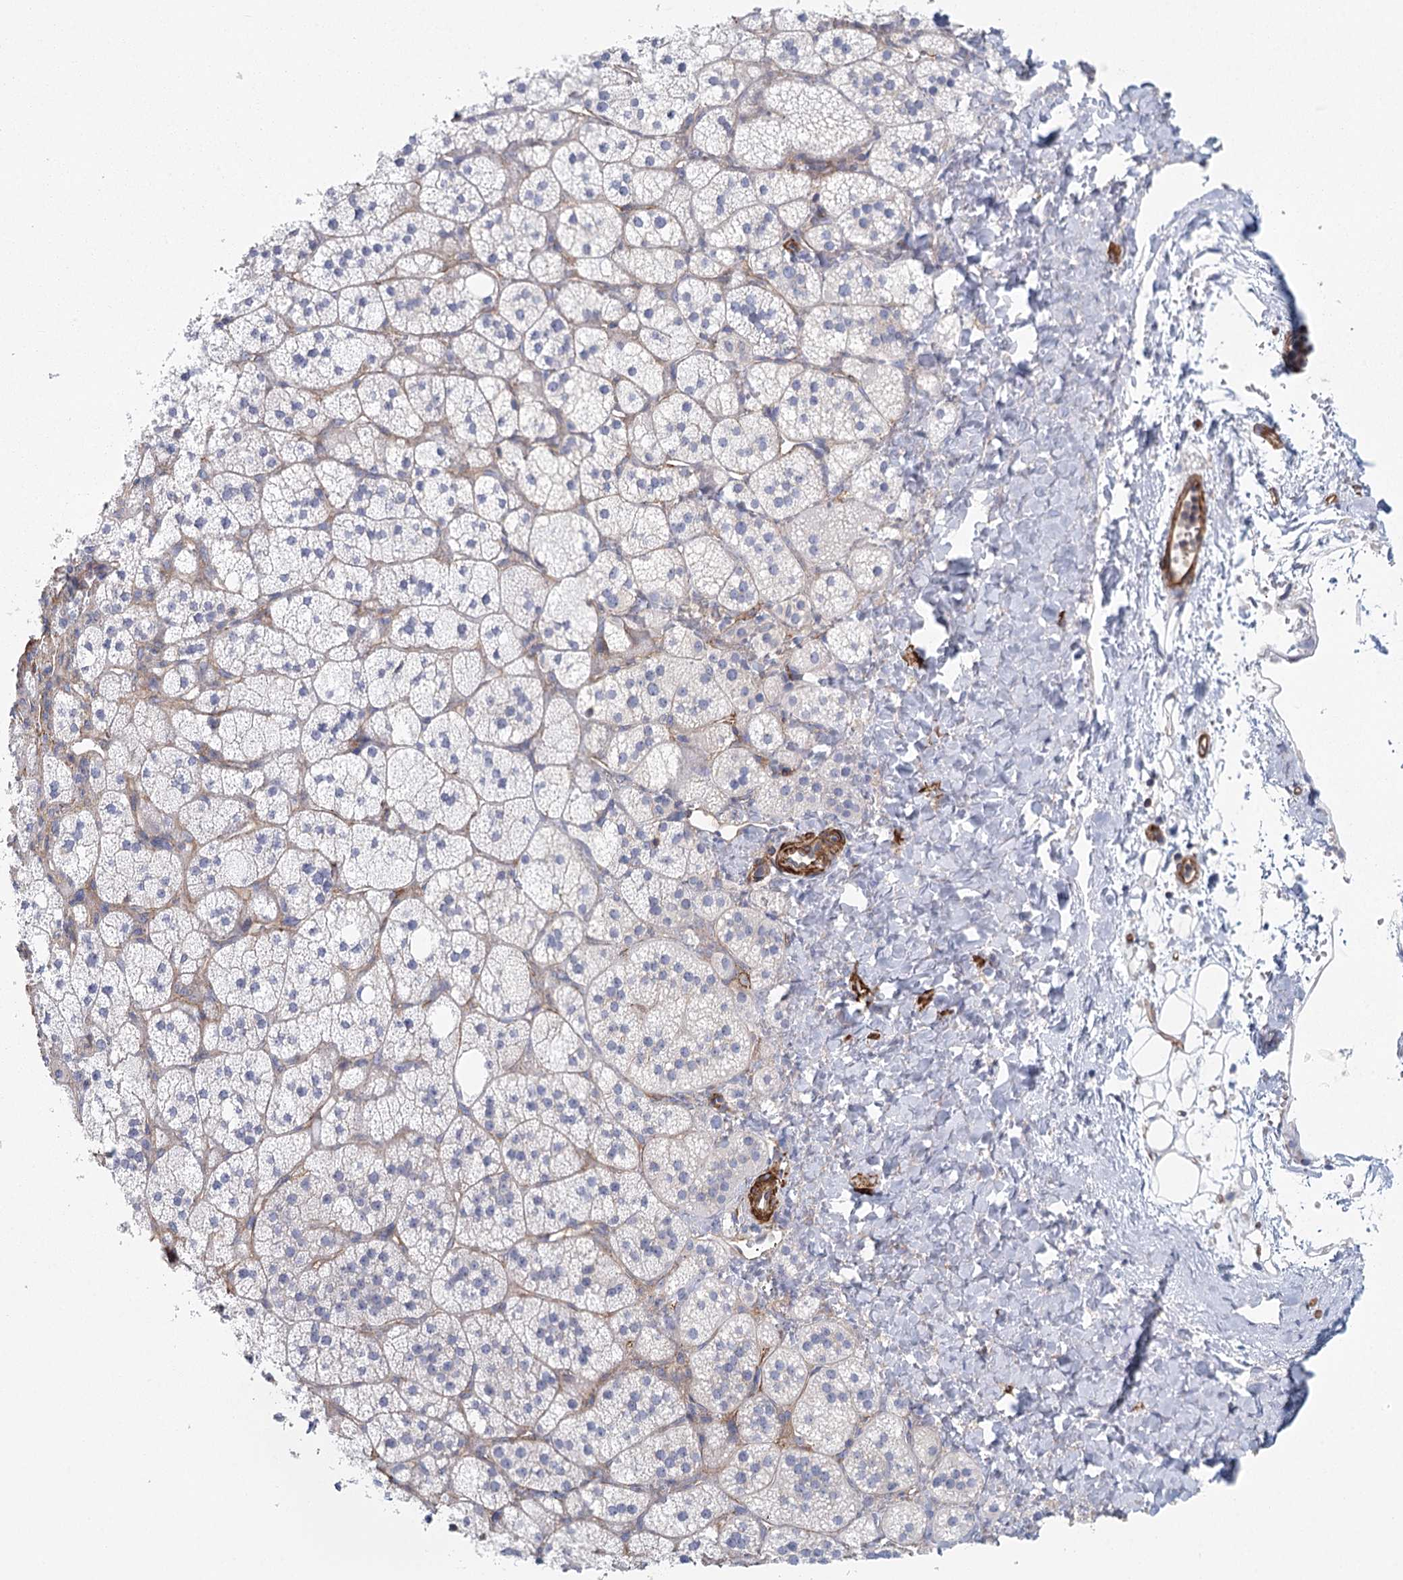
{"staining": {"intensity": "negative", "quantity": "none", "location": "none"}, "tissue": "adrenal gland", "cell_type": "Glandular cells", "image_type": "normal", "snomed": [{"axis": "morphology", "description": "Normal tissue, NOS"}, {"axis": "topography", "description": "Adrenal gland"}], "caption": "A high-resolution image shows IHC staining of normal adrenal gland, which demonstrates no significant positivity in glandular cells.", "gene": "IFT46", "patient": {"sex": "male", "age": 61}}